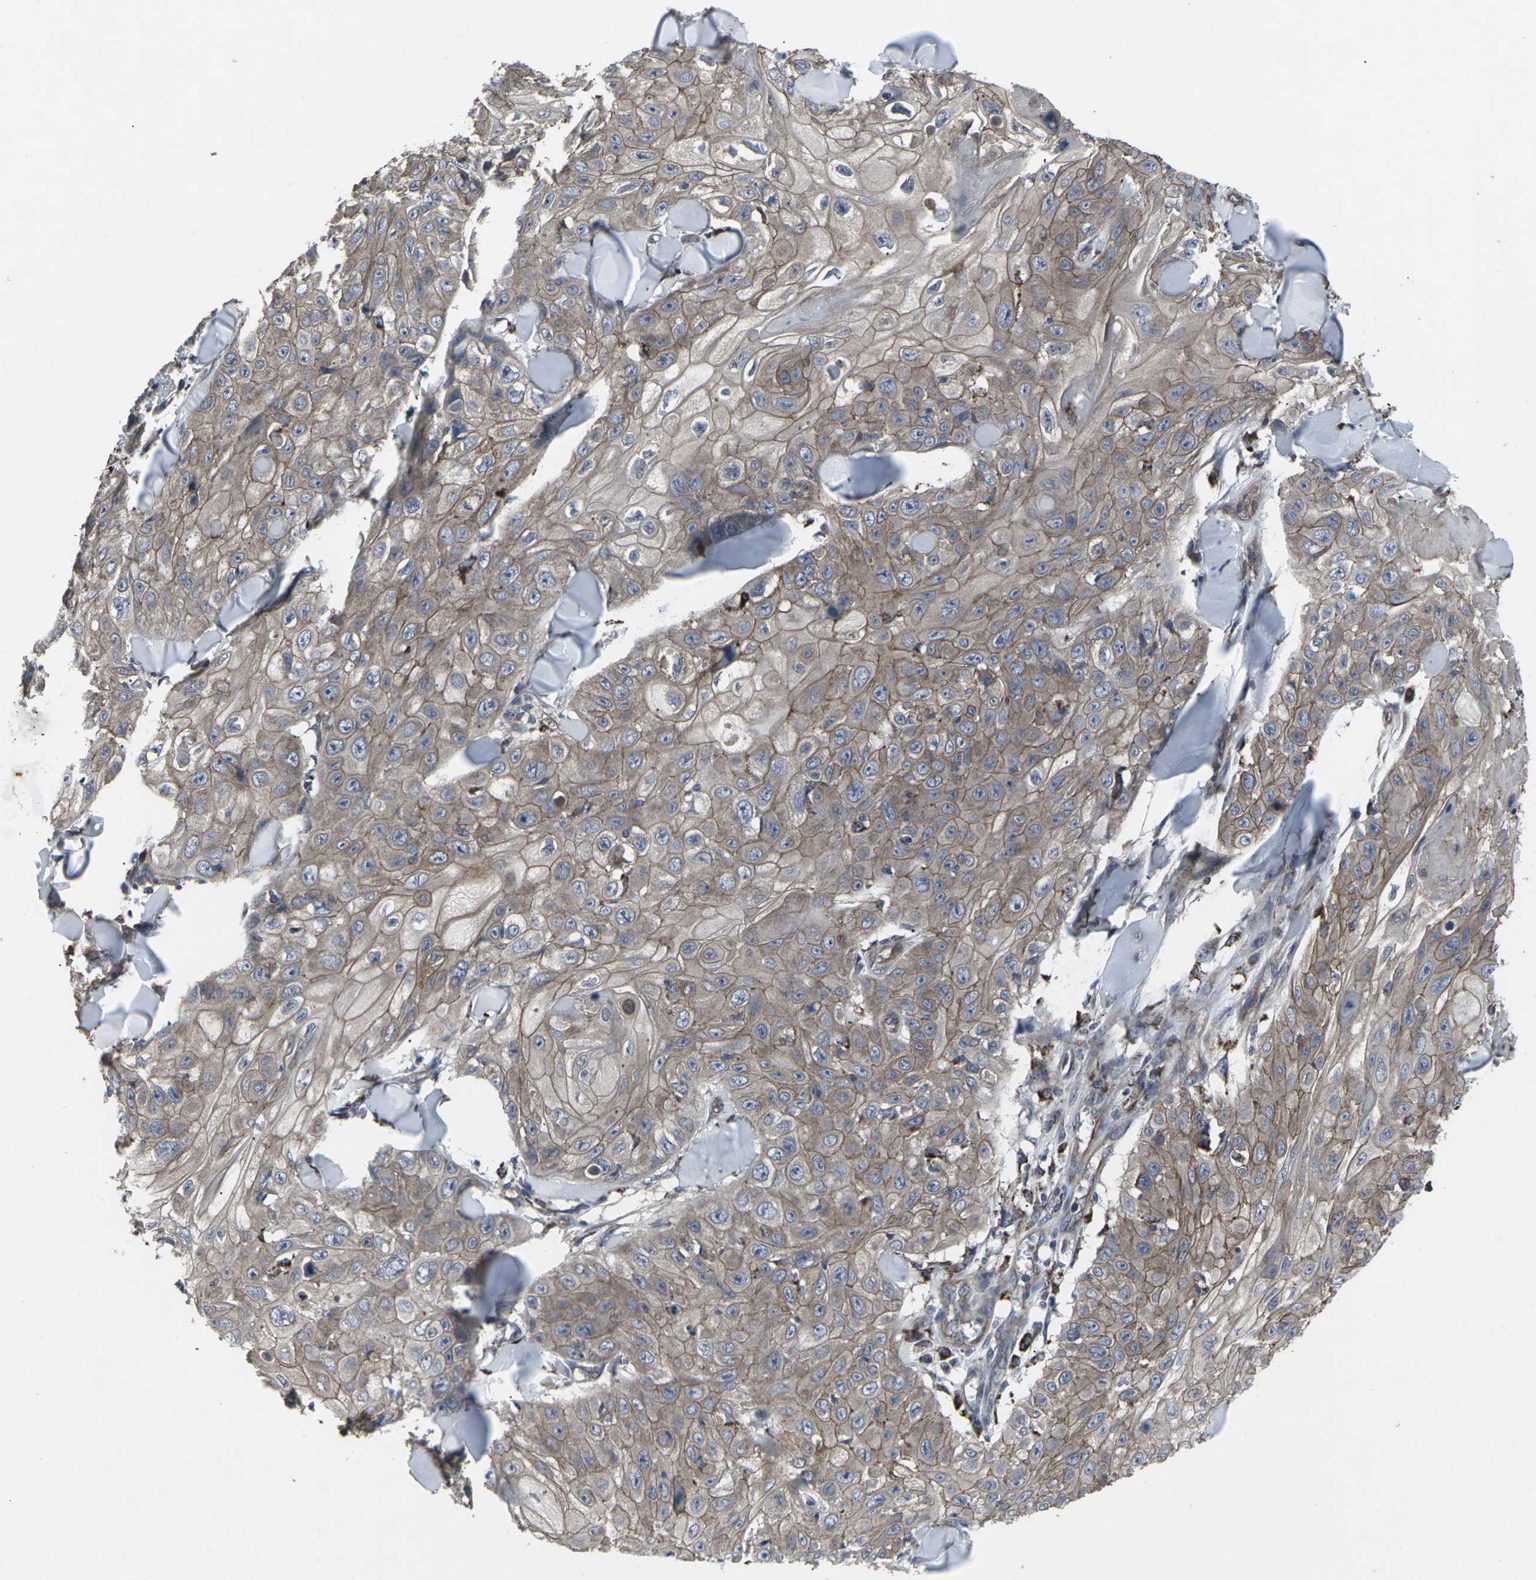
{"staining": {"intensity": "moderate", "quantity": ">75%", "location": "cytoplasmic/membranous"}, "tissue": "skin cancer", "cell_type": "Tumor cells", "image_type": "cancer", "snomed": [{"axis": "morphology", "description": "Squamous cell carcinoma, NOS"}, {"axis": "topography", "description": "Skin"}], "caption": "IHC micrograph of skin cancer stained for a protein (brown), which reveals medium levels of moderate cytoplasmic/membranous expression in about >75% of tumor cells.", "gene": "MAPKAPK2", "patient": {"sex": "male", "age": 86}}